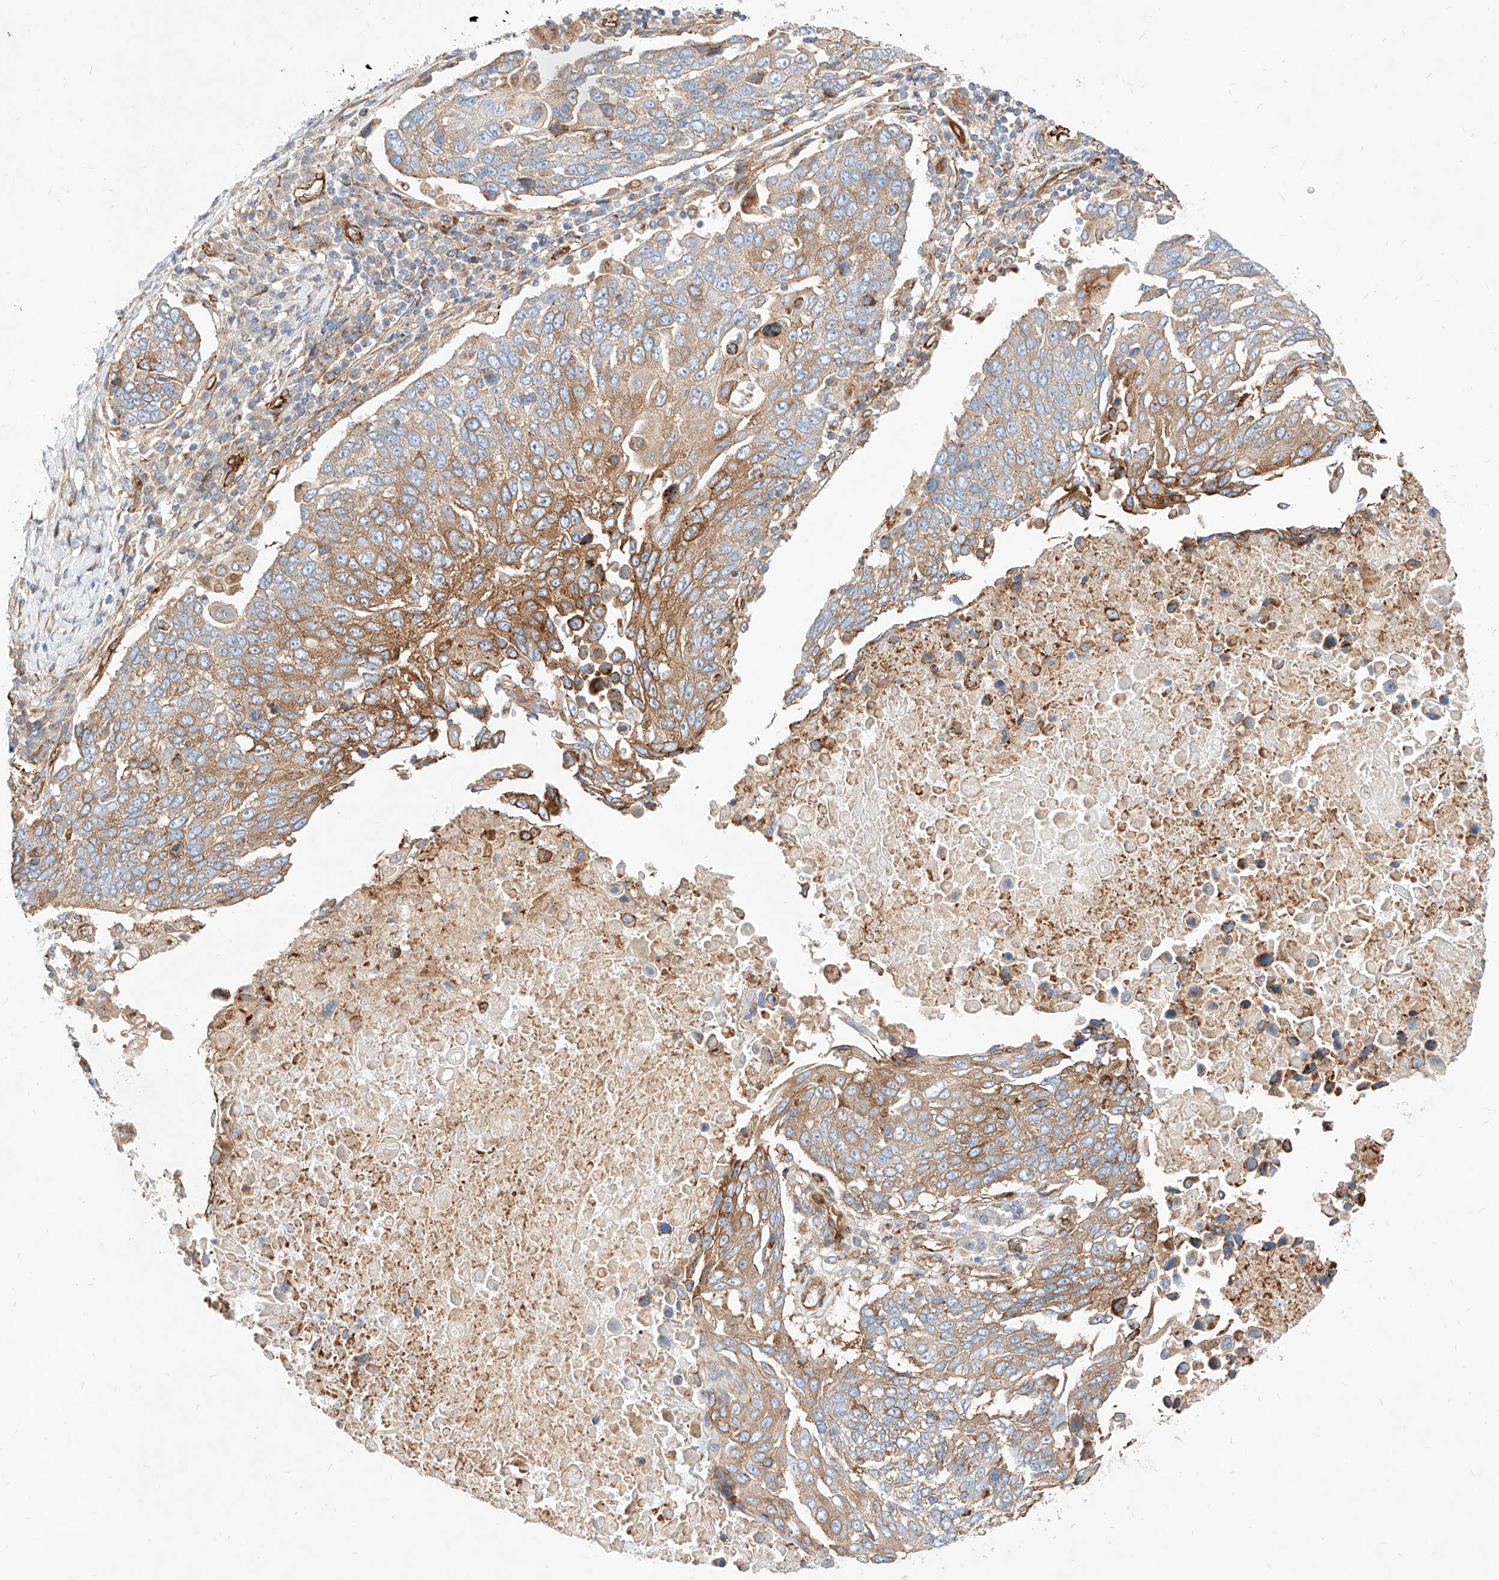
{"staining": {"intensity": "moderate", "quantity": ">75%", "location": "cytoplasmic/membranous"}, "tissue": "lung cancer", "cell_type": "Tumor cells", "image_type": "cancer", "snomed": [{"axis": "morphology", "description": "Squamous cell carcinoma, NOS"}, {"axis": "topography", "description": "Lung"}], "caption": "About >75% of tumor cells in lung squamous cell carcinoma show moderate cytoplasmic/membranous protein staining as visualized by brown immunohistochemical staining.", "gene": "CSGALNACT2", "patient": {"sex": "male", "age": 66}}